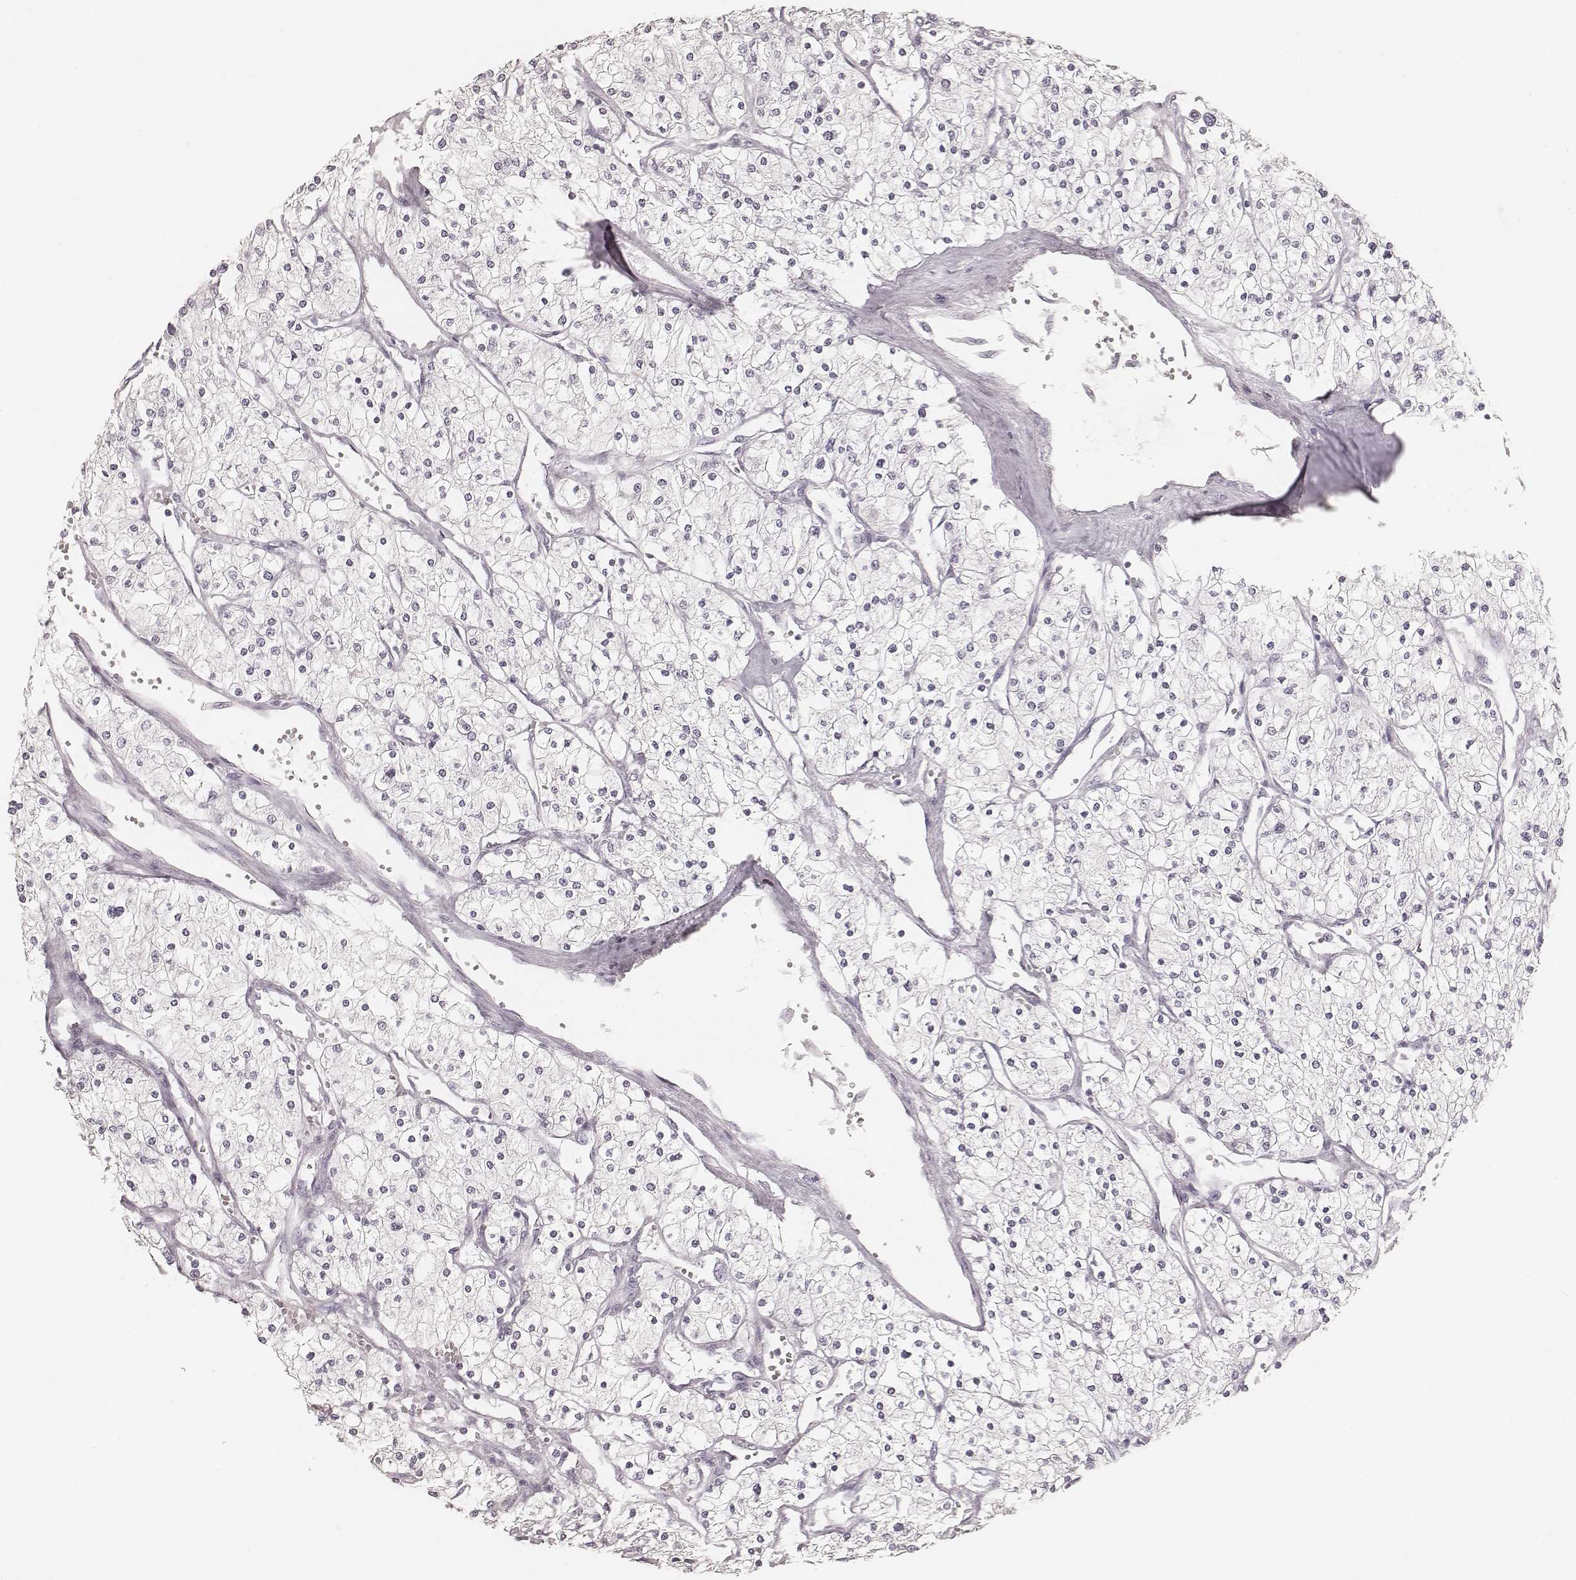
{"staining": {"intensity": "negative", "quantity": "none", "location": "none"}, "tissue": "renal cancer", "cell_type": "Tumor cells", "image_type": "cancer", "snomed": [{"axis": "morphology", "description": "Adenocarcinoma, NOS"}, {"axis": "topography", "description": "Kidney"}], "caption": "High magnification brightfield microscopy of renal adenocarcinoma stained with DAB (3,3'-diaminobenzidine) (brown) and counterstained with hematoxylin (blue): tumor cells show no significant staining.", "gene": "KRT26", "patient": {"sex": "male", "age": 80}}